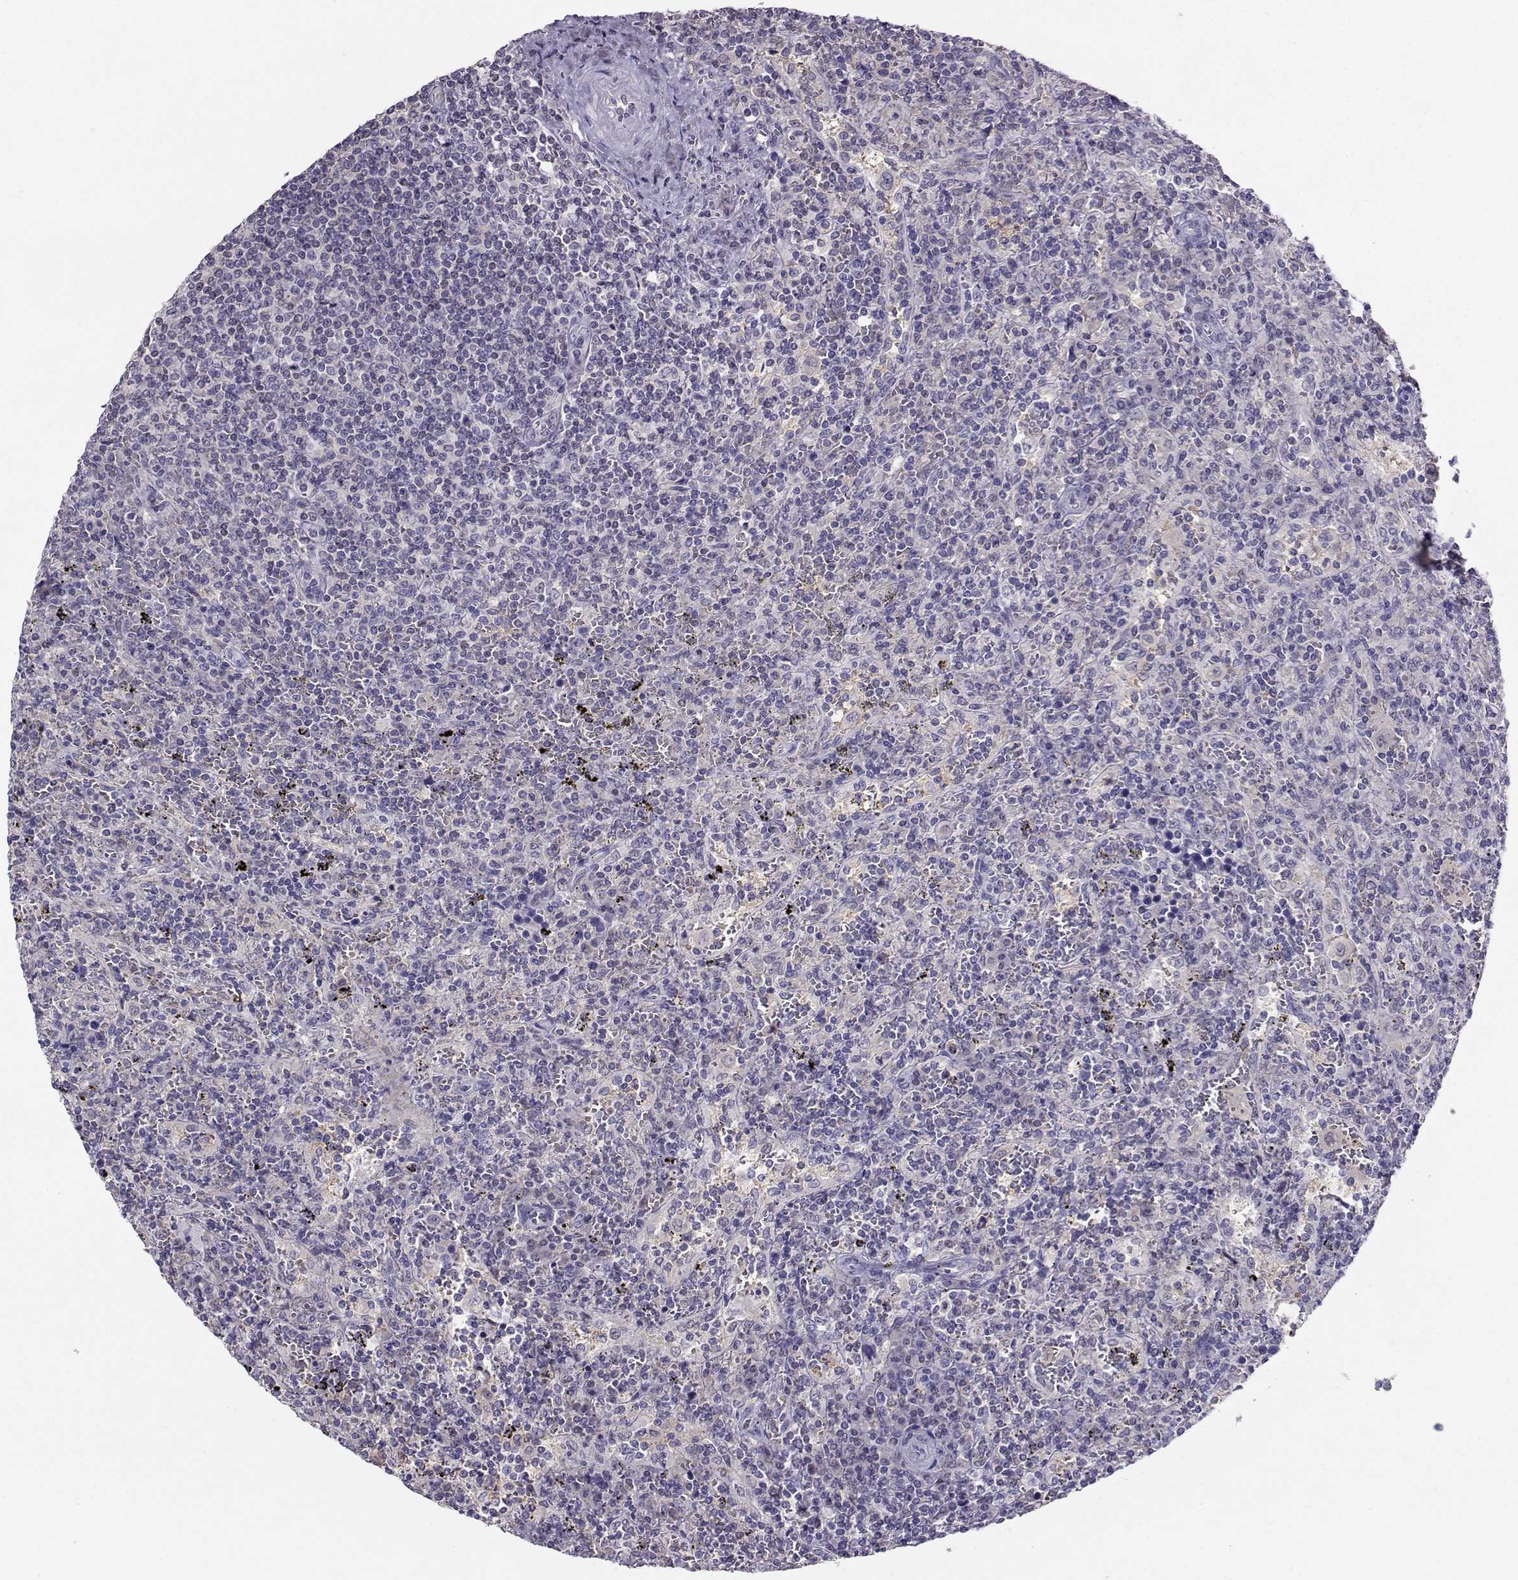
{"staining": {"intensity": "negative", "quantity": "none", "location": "none"}, "tissue": "lymphoma", "cell_type": "Tumor cells", "image_type": "cancer", "snomed": [{"axis": "morphology", "description": "Malignant lymphoma, non-Hodgkin's type, Low grade"}, {"axis": "topography", "description": "Spleen"}], "caption": "This is an immunohistochemistry (IHC) micrograph of malignant lymphoma, non-Hodgkin's type (low-grade). There is no positivity in tumor cells.", "gene": "PGK1", "patient": {"sex": "male", "age": 62}}